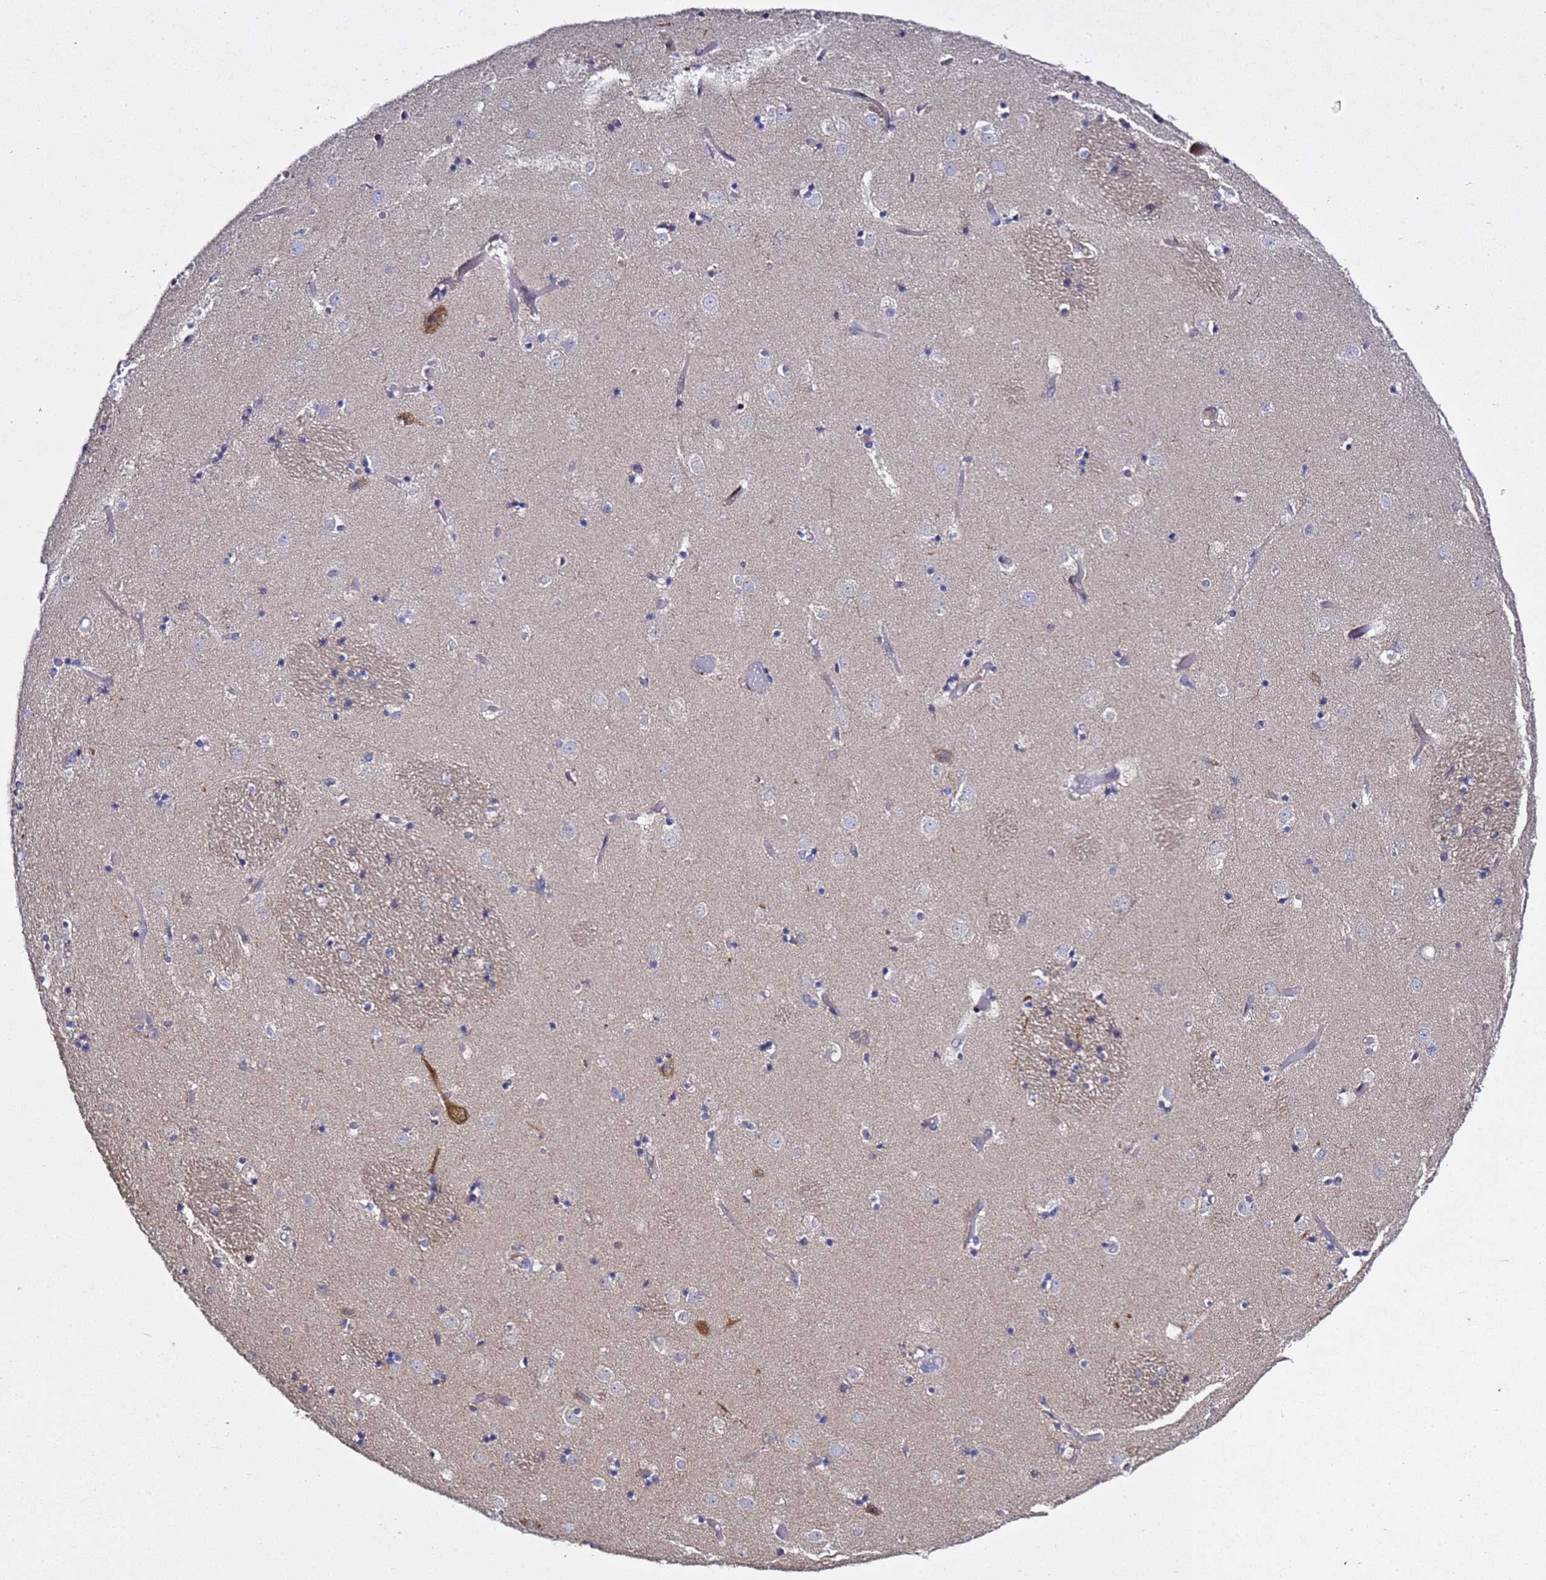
{"staining": {"intensity": "negative", "quantity": "none", "location": "none"}, "tissue": "caudate", "cell_type": "Glial cells", "image_type": "normal", "snomed": [{"axis": "morphology", "description": "Normal tissue, NOS"}, {"axis": "topography", "description": "Lateral ventricle wall"}], "caption": "Immunohistochemistry micrograph of normal caudate stained for a protein (brown), which exhibits no expression in glial cells.", "gene": "ALG3", "patient": {"sex": "female", "age": 52}}